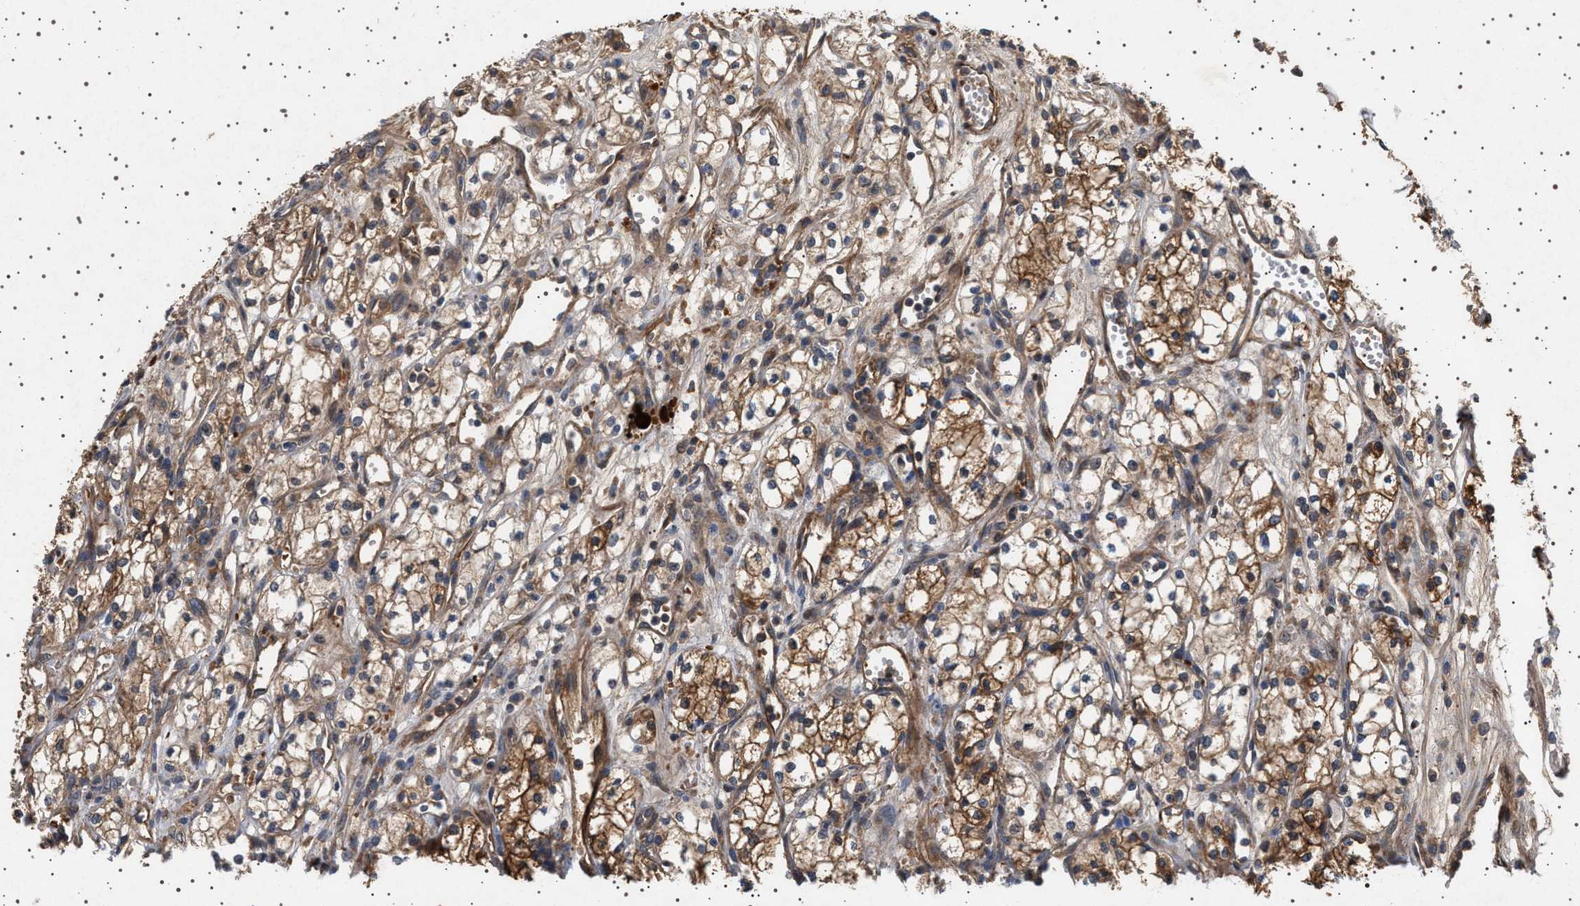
{"staining": {"intensity": "moderate", "quantity": "25%-75%", "location": "cytoplasmic/membranous"}, "tissue": "renal cancer", "cell_type": "Tumor cells", "image_type": "cancer", "snomed": [{"axis": "morphology", "description": "Adenocarcinoma, NOS"}, {"axis": "topography", "description": "Kidney"}], "caption": "Immunohistochemical staining of human renal cancer (adenocarcinoma) exhibits medium levels of moderate cytoplasmic/membranous positivity in about 25%-75% of tumor cells.", "gene": "FICD", "patient": {"sex": "male", "age": 59}}